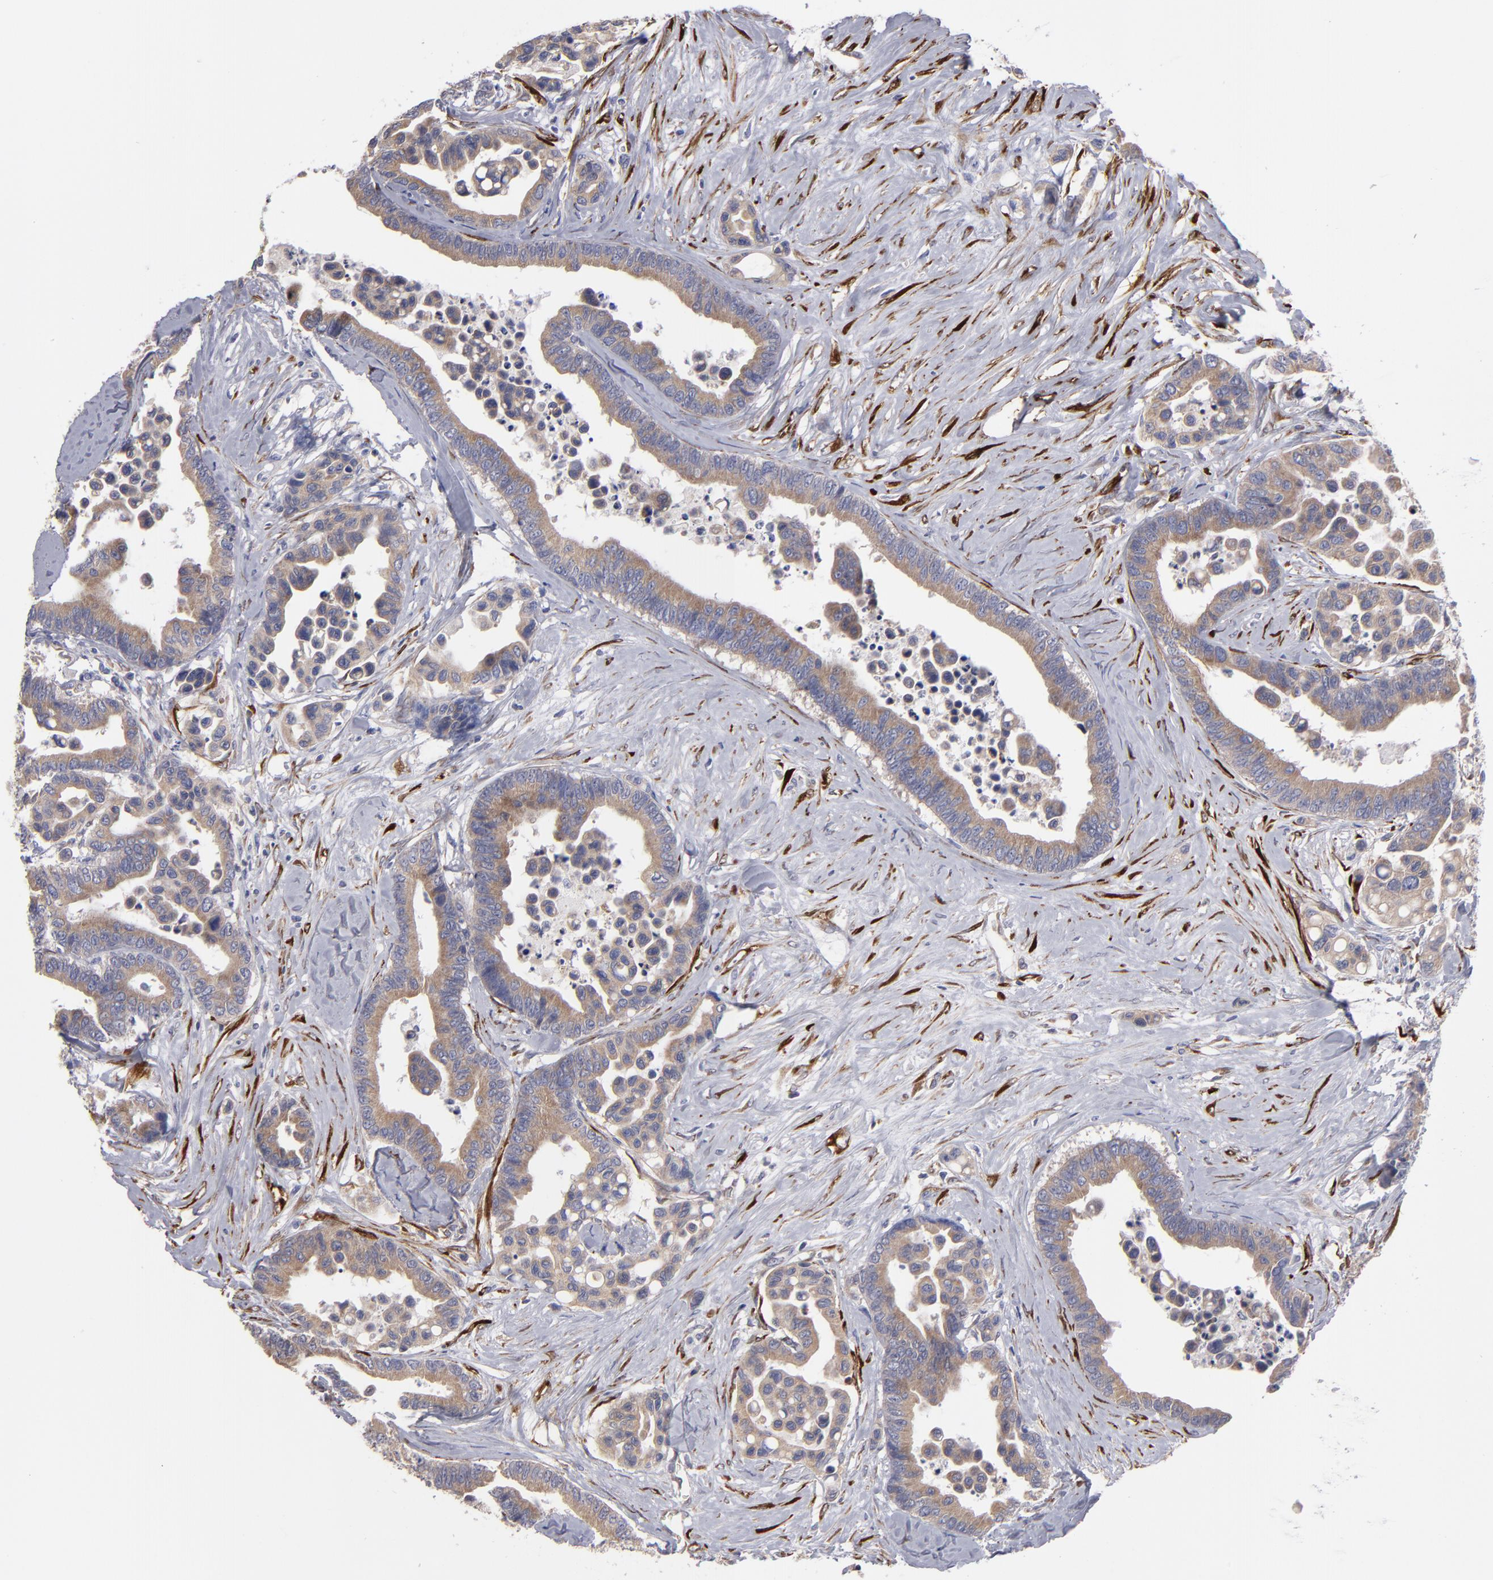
{"staining": {"intensity": "moderate", "quantity": ">75%", "location": "cytoplasmic/membranous"}, "tissue": "colorectal cancer", "cell_type": "Tumor cells", "image_type": "cancer", "snomed": [{"axis": "morphology", "description": "Adenocarcinoma, NOS"}, {"axis": "topography", "description": "Colon"}], "caption": "The image shows a brown stain indicating the presence of a protein in the cytoplasmic/membranous of tumor cells in adenocarcinoma (colorectal). (DAB (3,3'-diaminobenzidine) IHC, brown staining for protein, blue staining for nuclei).", "gene": "SLMAP", "patient": {"sex": "male", "age": 82}}